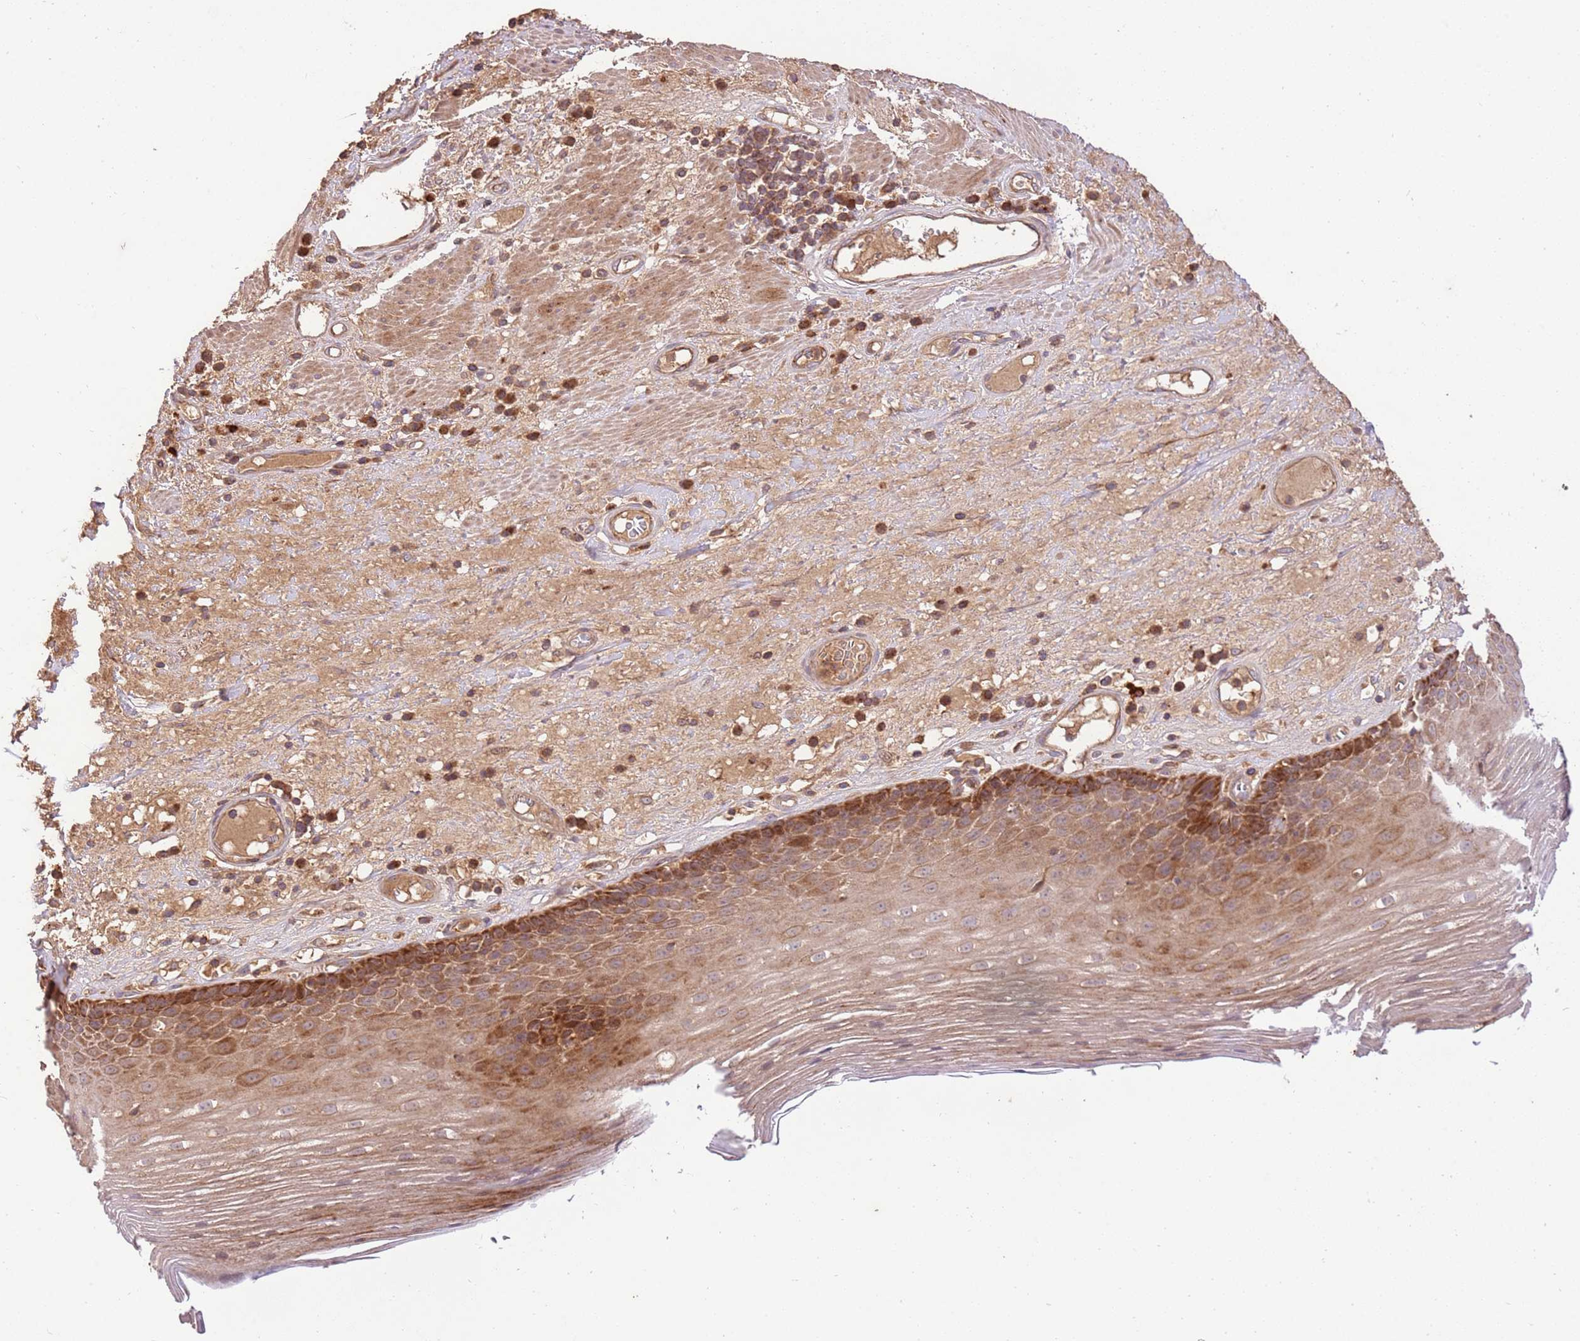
{"staining": {"intensity": "strong", "quantity": "25%-75%", "location": "cytoplasmic/membranous"}, "tissue": "esophagus", "cell_type": "Squamous epithelial cells", "image_type": "normal", "snomed": [{"axis": "morphology", "description": "Normal tissue, NOS"}, {"axis": "topography", "description": "Esophagus"}], "caption": "Normal esophagus was stained to show a protein in brown. There is high levels of strong cytoplasmic/membranous staining in approximately 25%-75% of squamous epithelial cells.", "gene": "LRRC28", "patient": {"sex": "male", "age": 62}}